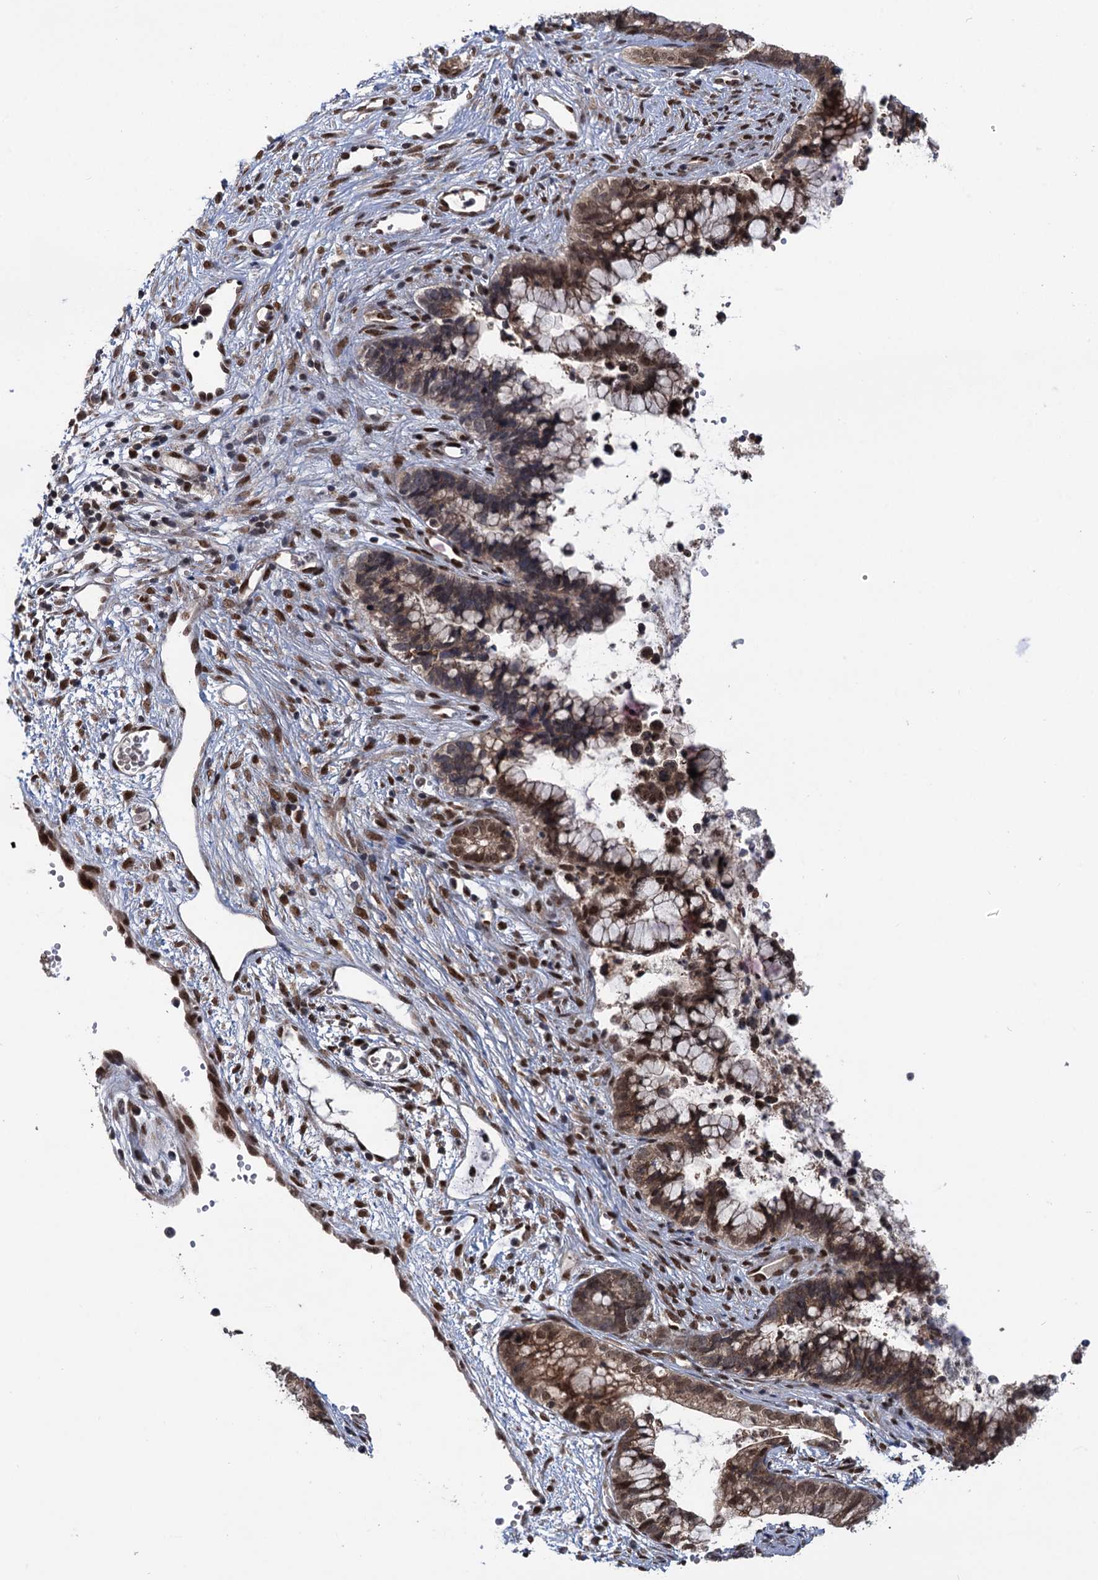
{"staining": {"intensity": "moderate", "quantity": ">75%", "location": "cytoplasmic/membranous,nuclear"}, "tissue": "cervical cancer", "cell_type": "Tumor cells", "image_type": "cancer", "snomed": [{"axis": "morphology", "description": "Adenocarcinoma, NOS"}, {"axis": "topography", "description": "Cervix"}], "caption": "DAB immunohistochemical staining of cervical cancer exhibits moderate cytoplasmic/membranous and nuclear protein positivity in approximately >75% of tumor cells.", "gene": "MESD", "patient": {"sex": "female", "age": 44}}